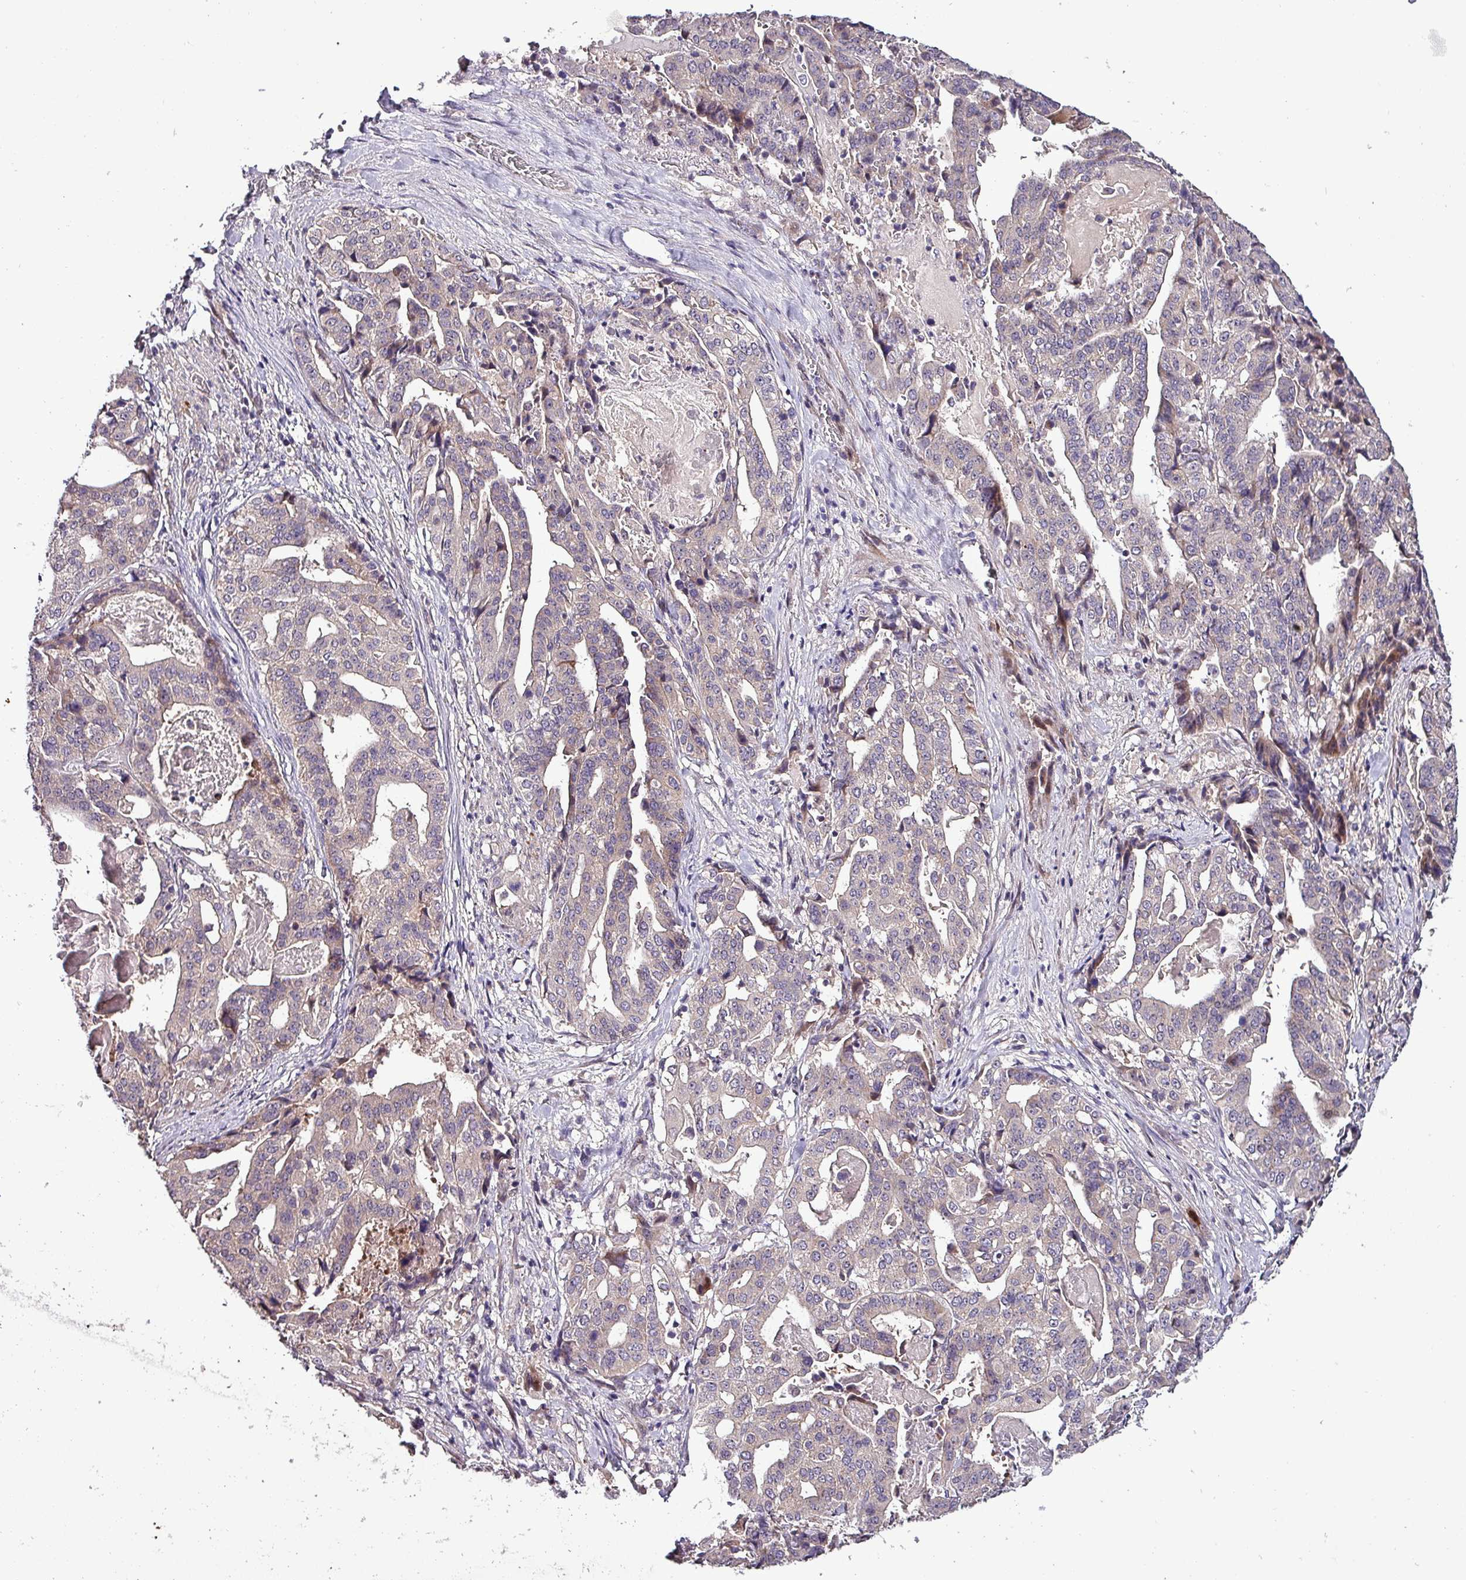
{"staining": {"intensity": "moderate", "quantity": "<25%", "location": "cytoplasmic/membranous"}, "tissue": "stomach cancer", "cell_type": "Tumor cells", "image_type": "cancer", "snomed": [{"axis": "morphology", "description": "Adenocarcinoma, NOS"}, {"axis": "topography", "description": "Stomach"}], "caption": "This image exhibits IHC staining of human adenocarcinoma (stomach), with low moderate cytoplasmic/membranous positivity in approximately <25% of tumor cells.", "gene": "GRAPL", "patient": {"sex": "male", "age": 48}}